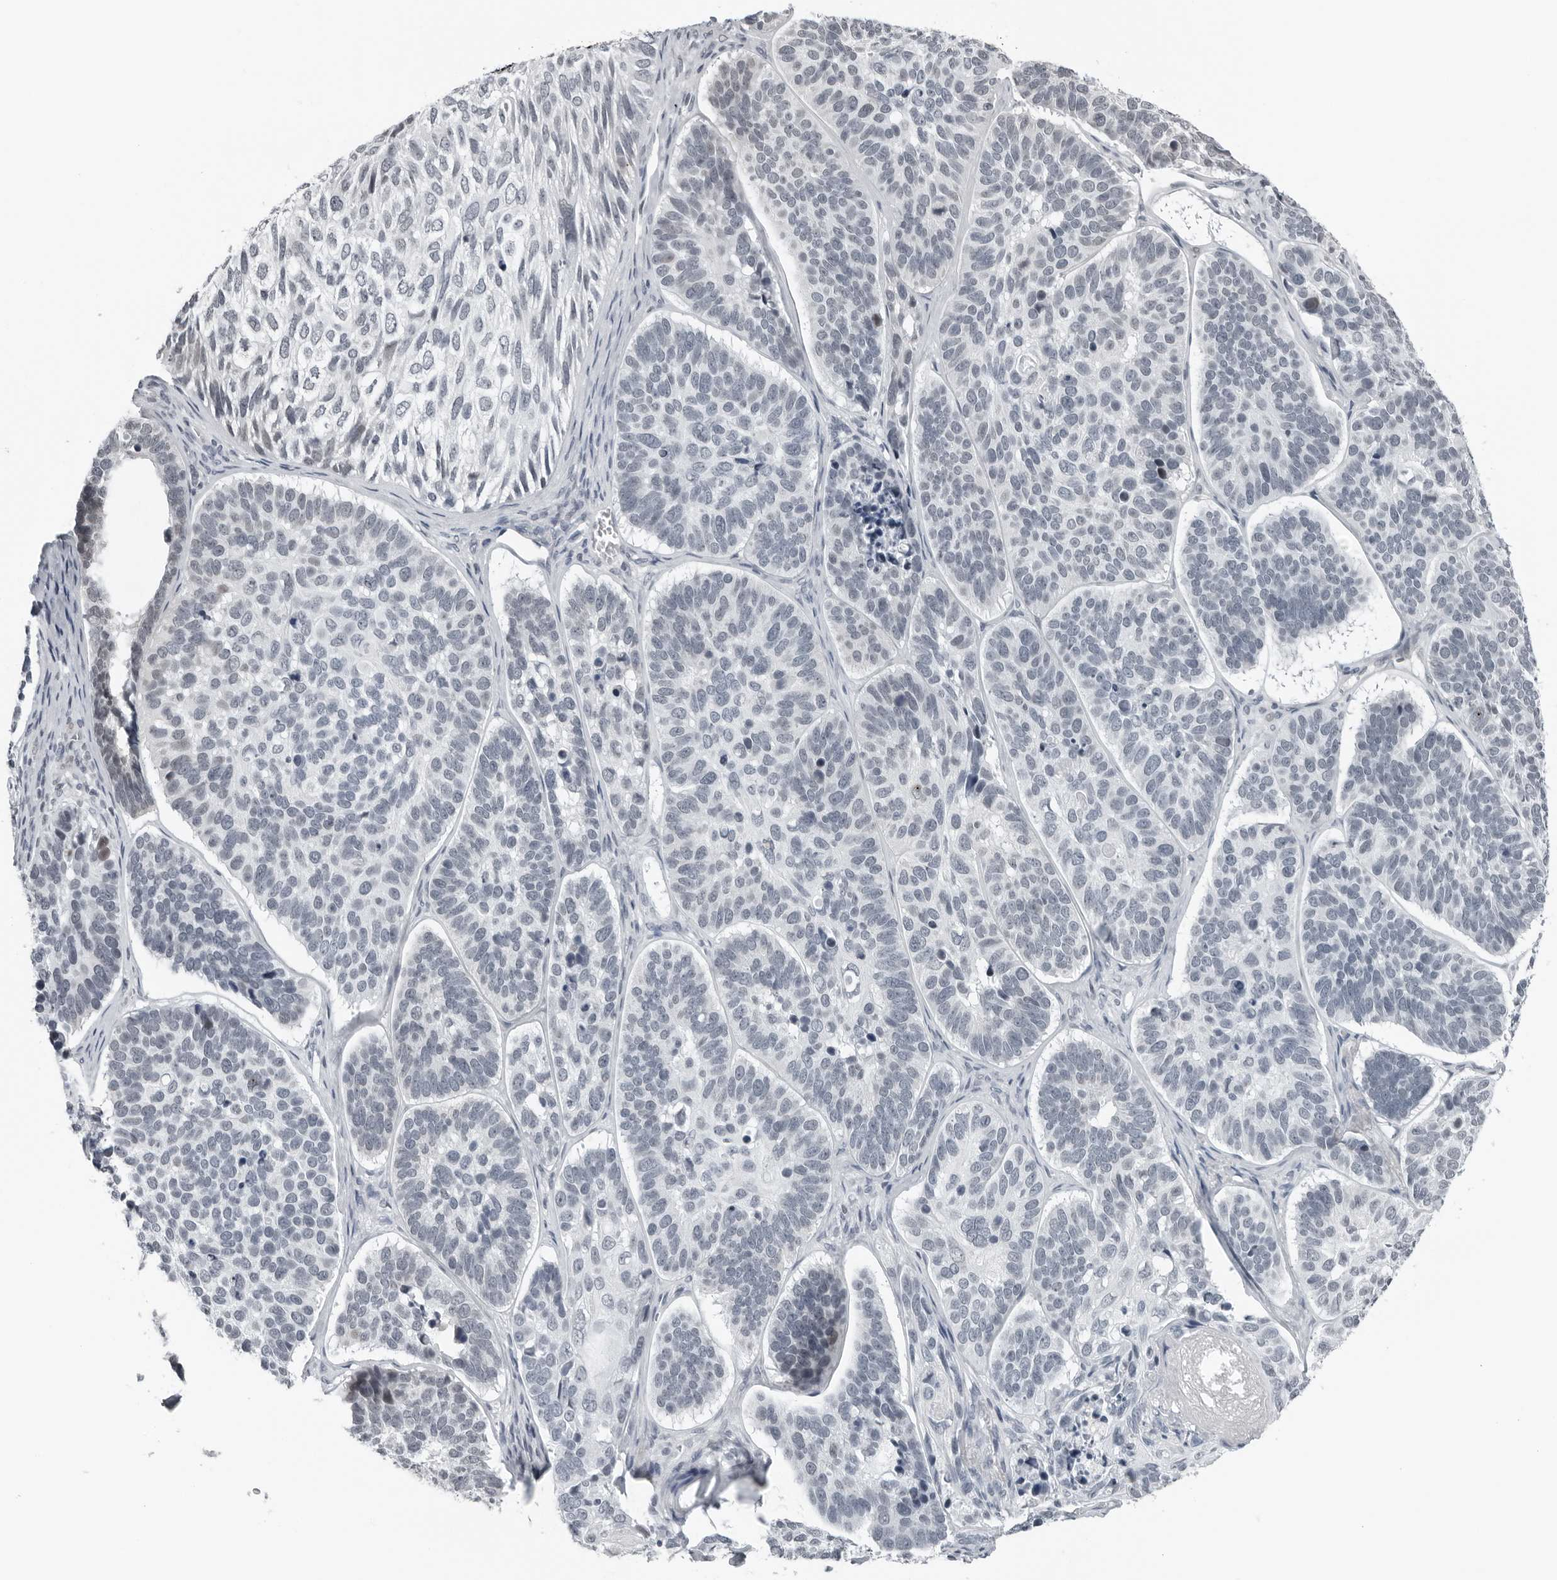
{"staining": {"intensity": "negative", "quantity": "none", "location": "none"}, "tissue": "skin cancer", "cell_type": "Tumor cells", "image_type": "cancer", "snomed": [{"axis": "morphology", "description": "Basal cell carcinoma"}, {"axis": "topography", "description": "Skin"}], "caption": "Image shows no significant protein staining in tumor cells of skin cancer (basal cell carcinoma). (Stains: DAB (3,3'-diaminobenzidine) IHC with hematoxylin counter stain, Microscopy: brightfield microscopy at high magnification).", "gene": "PPP1R42", "patient": {"sex": "male", "age": 62}}